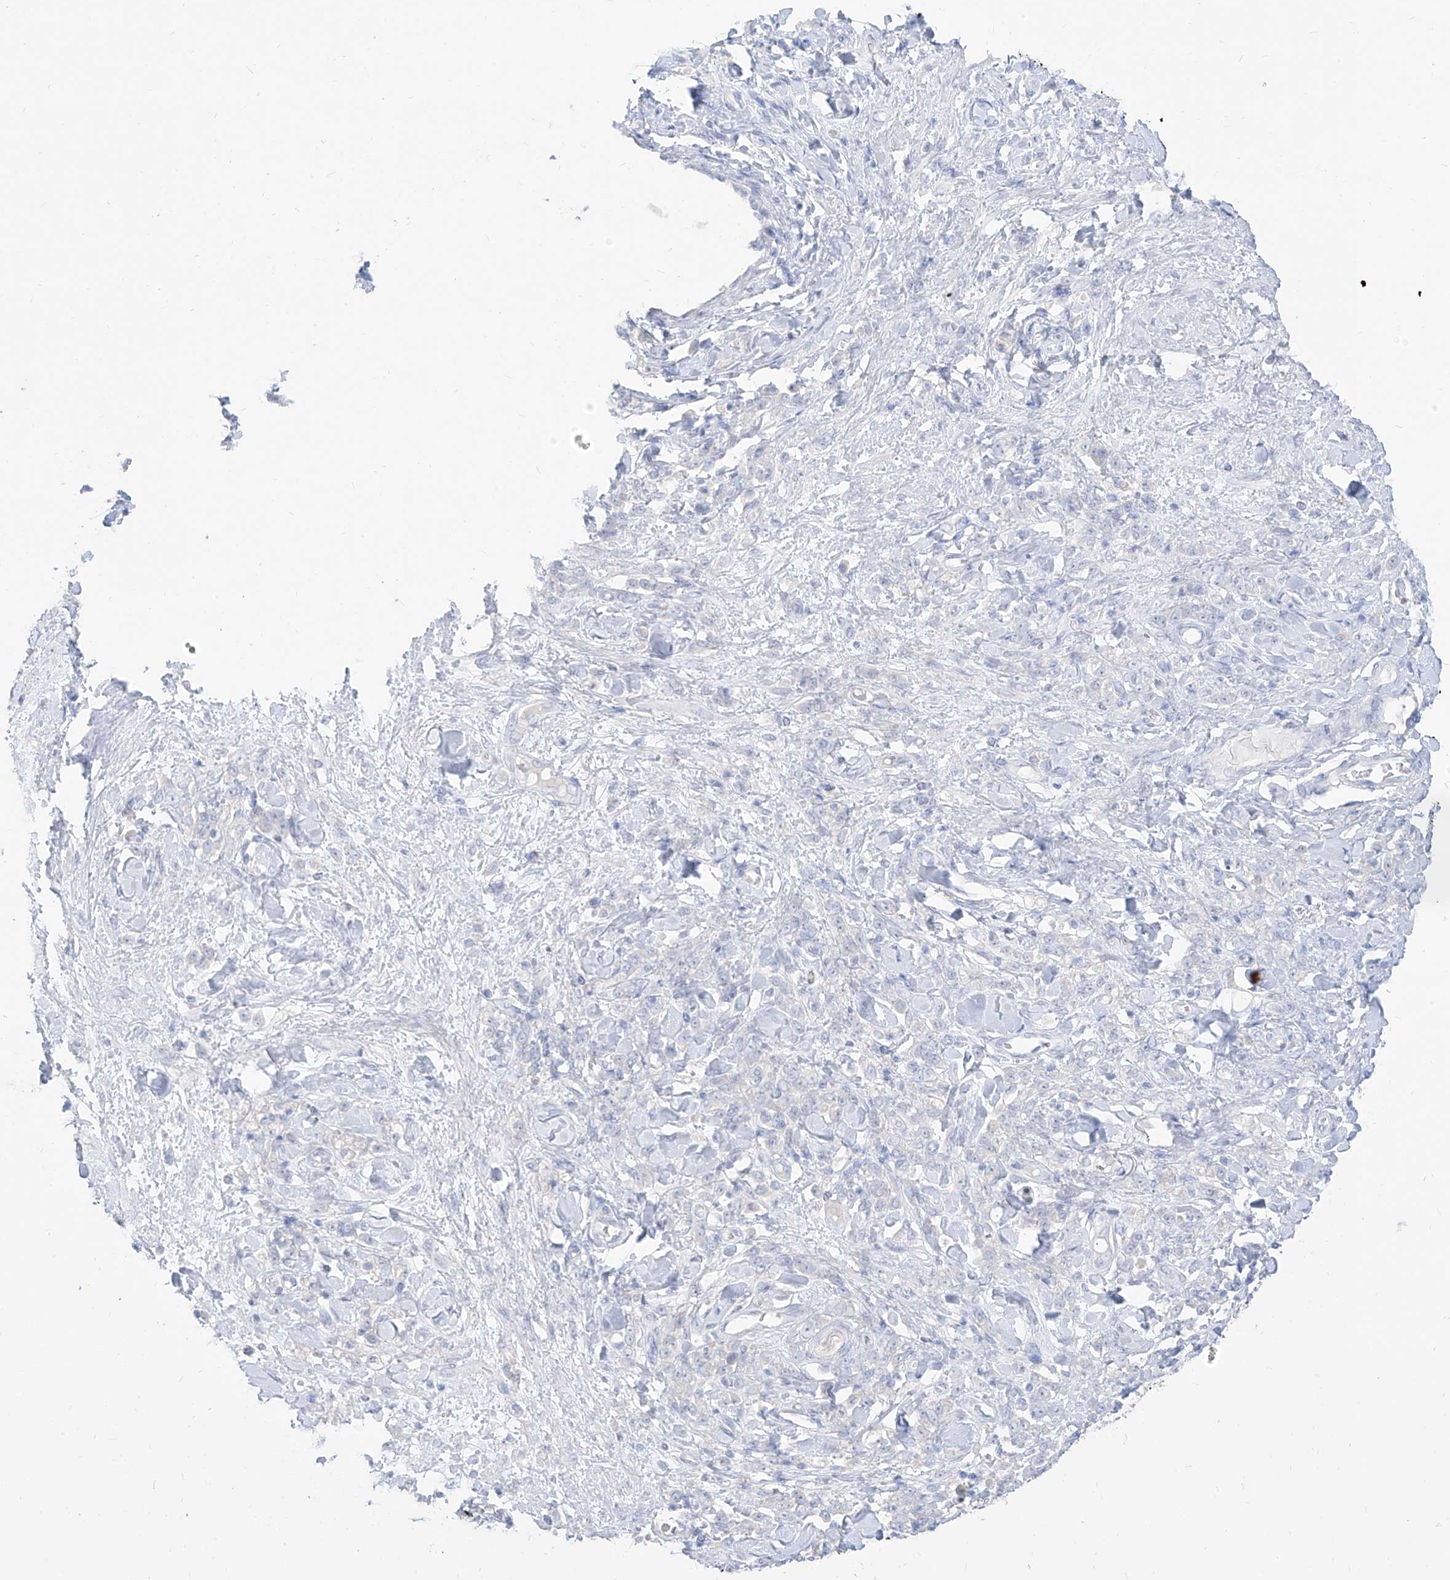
{"staining": {"intensity": "negative", "quantity": "none", "location": "none"}, "tissue": "stomach cancer", "cell_type": "Tumor cells", "image_type": "cancer", "snomed": [{"axis": "morphology", "description": "Normal tissue, NOS"}, {"axis": "morphology", "description": "Adenocarcinoma, NOS"}, {"axis": "topography", "description": "Stomach"}], "caption": "Stomach adenocarcinoma was stained to show a protein in brown. There is no significant expression in tumor cells. (Brightfield microscopy of DAB IHC at high magnification).", "gene": "ARHGEF40", "patient": {"sex": "male", "age": 82}}